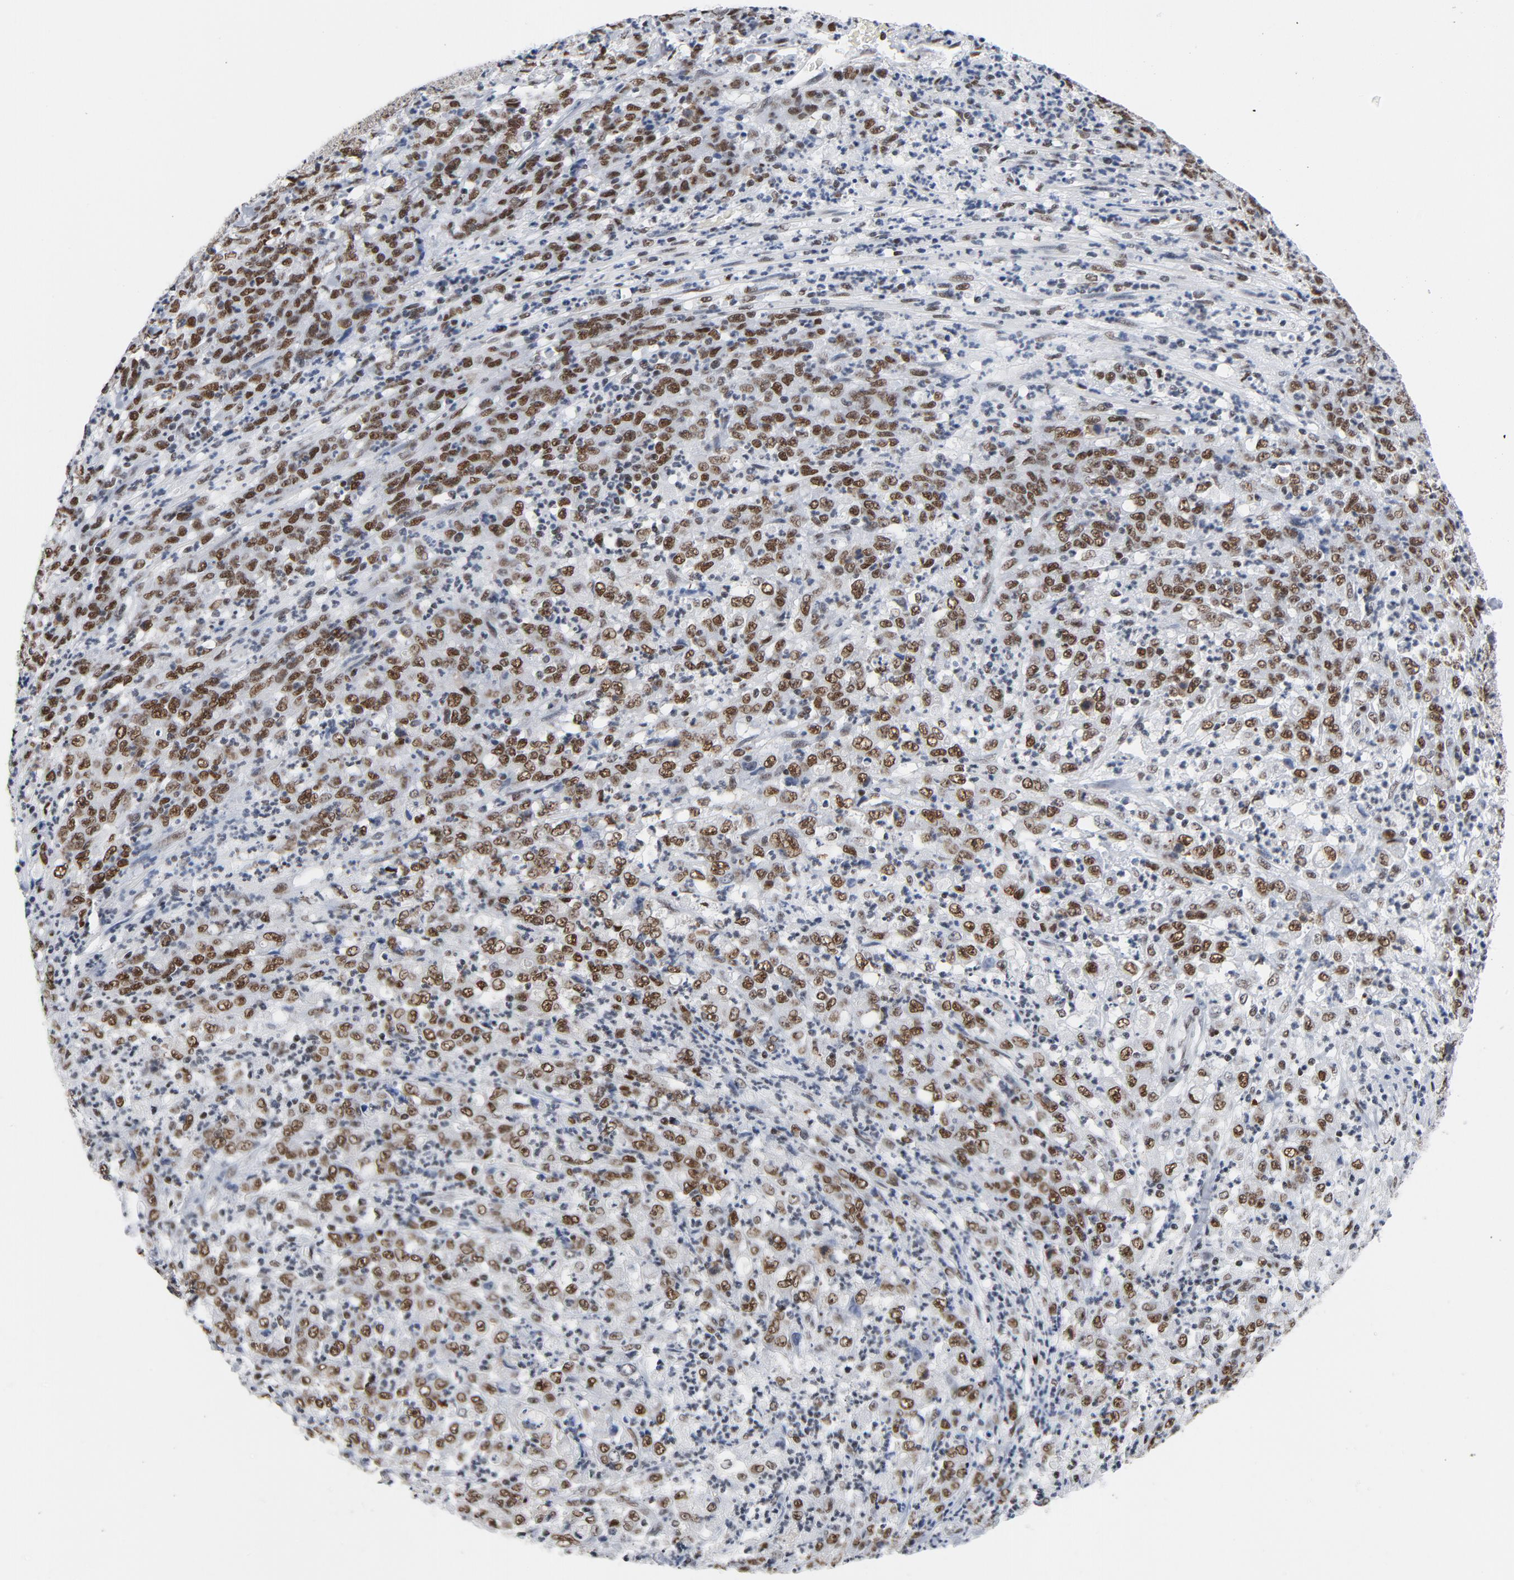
{"staining": {"intensity": "moderate", "quantity": ">75%", "location": "nuclear"}, "tissue": "stomach cancer", "cell_type": "Tumor cells", "image_type": "cancer", "snomed": [{"axis": "morphology", "description": "Adenocarcinoma, NOS"}, {"axis": "topography", "description": "Stomach, lower"}], "caption": "Tumor cells demonstrate medium levels of moderate nuclear expression in approximately >75% of cells in human stomach cancer. Immunohistochemistry (ihc) stains the protein of interest in brown and the nuclei are stained blue.", "gene": "CSTF2", "patient": {"sex": "female", "age": 71}}